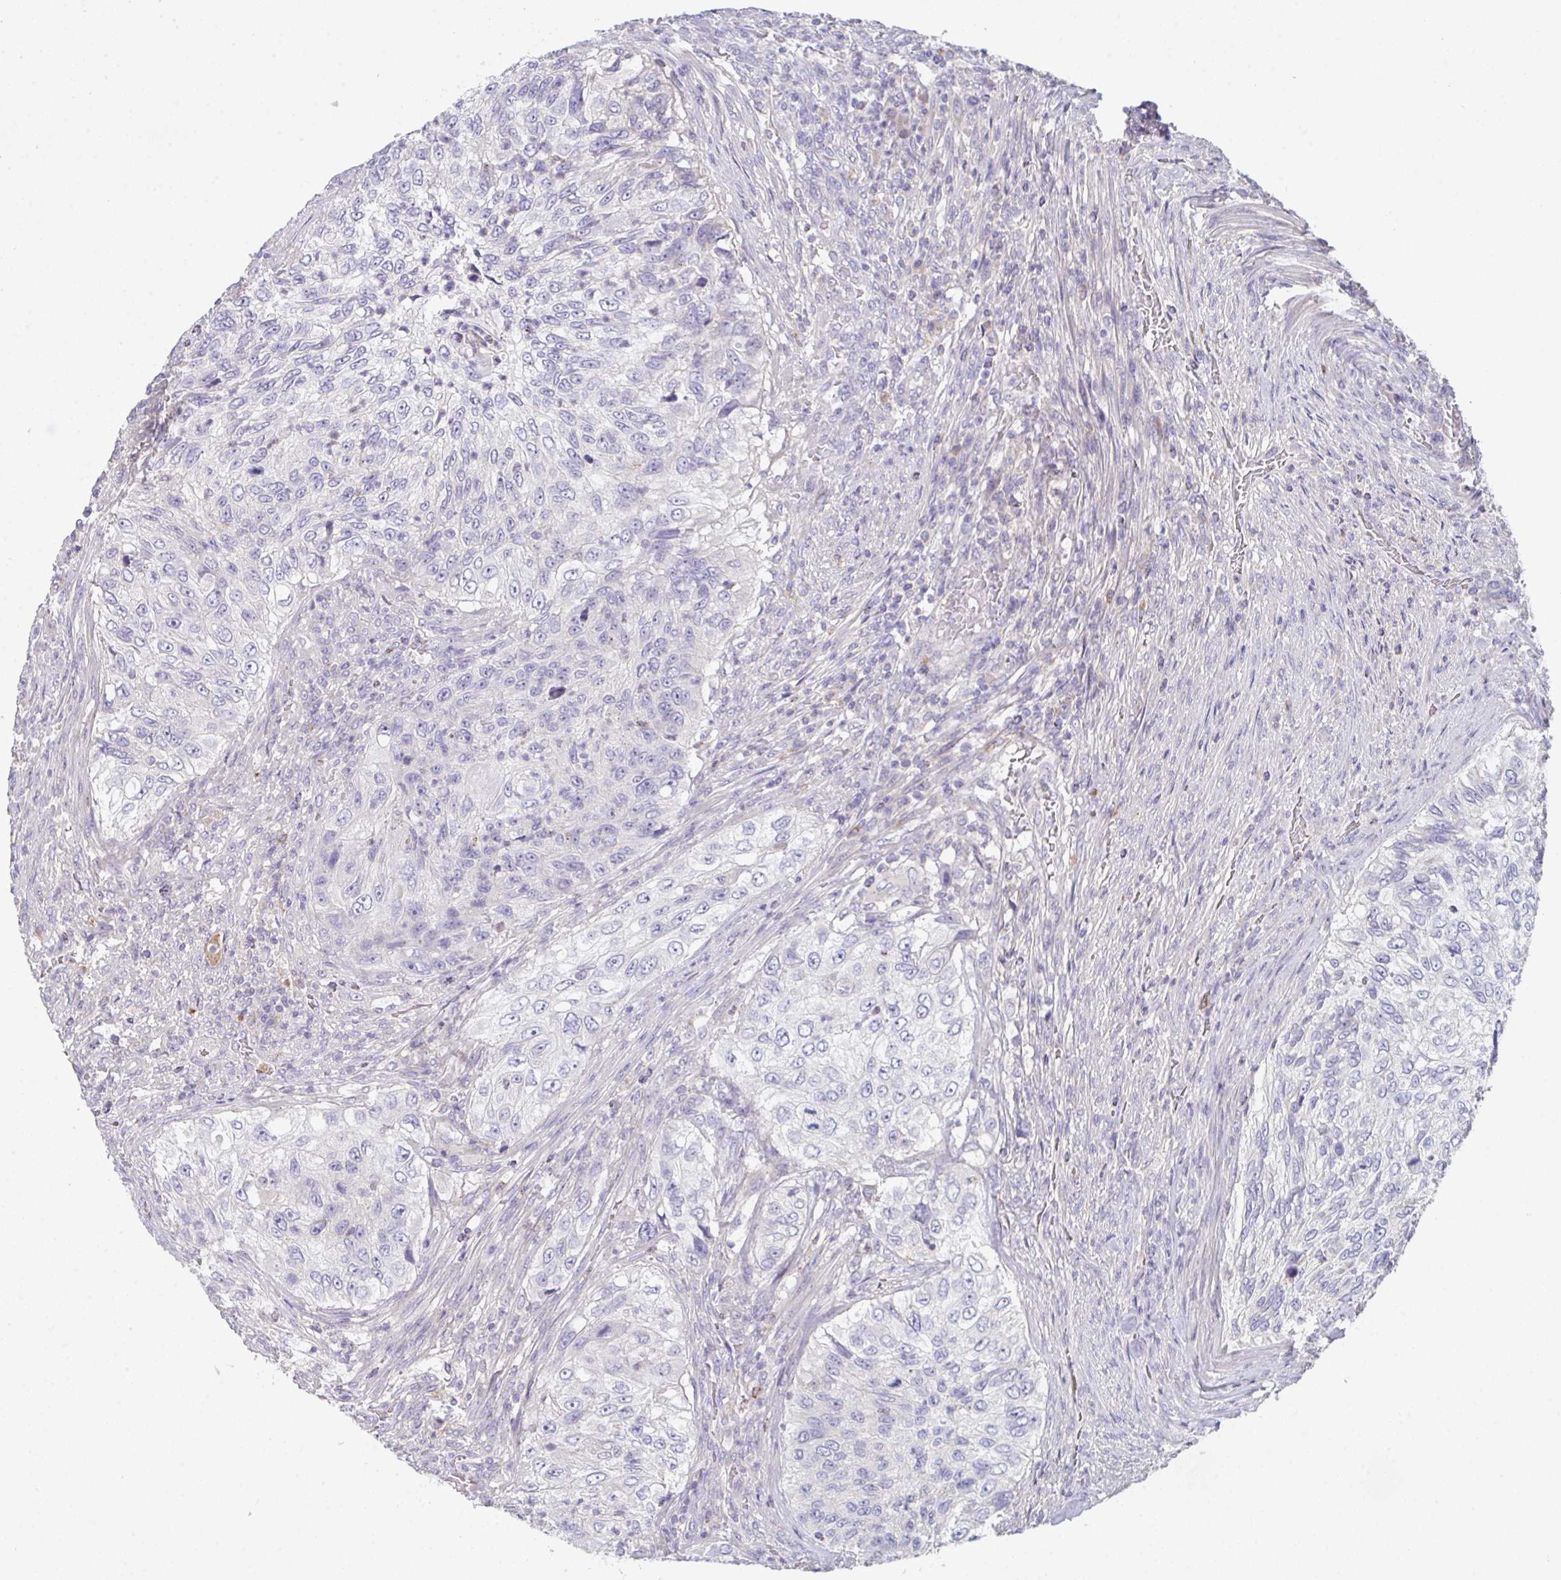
{"staining": {"intensity": "negative", "quantity": "none", "location": "none"}, "tissue": "urothelial cancer", "cell_type": "Tumor cells", "image_type": "cancer", "snomed": [{"axis": "morphology", "description": "Urothelial carcinoma, High grade"}, {"axis": "topography", "description": "Urinary bladder"}], "caption": "The immunohistochemistry (IHC) photomicrograph has no significant expression in tumor cells of urothelial cancer tissue. (Brightfield microscopy of DAB (3,3'-diaminobenzidine) immunohistochemistry at high magnification).", "gene": "HGFAC", "patient": {"sex": "female", "age": 60}}